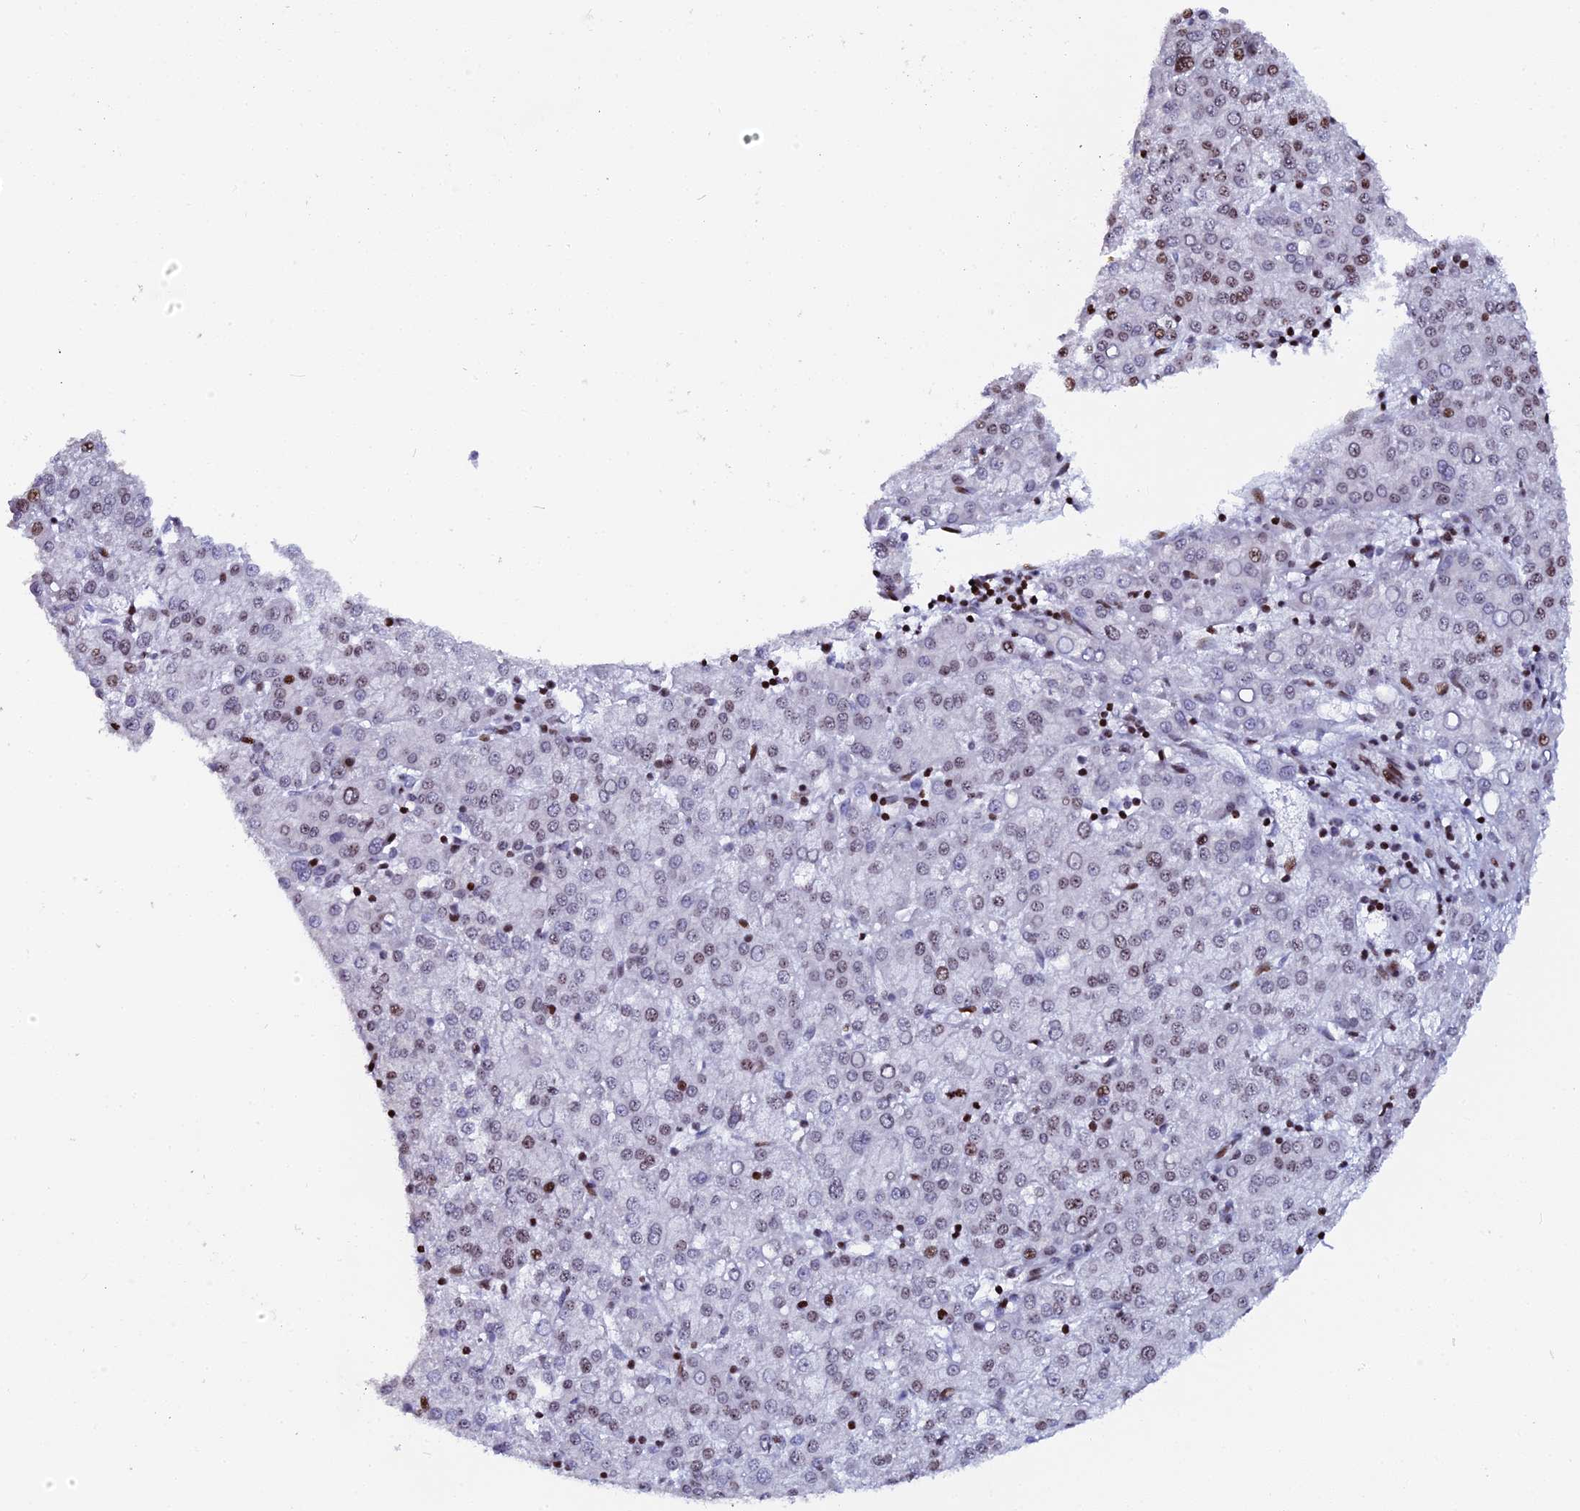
{"staining": {"intensity": "moderate", "quantity": "25%-75%", "location": "nuclear"}, "tissue": "liver cancer", "cell_type": "Tumor cells", "image_type": "cancer", "snomed": [{"axis": "morphology", "description": "Carcinoma, Hepatocellular, NOS"}, {"axis": "topography", "description": "Liver"}], "caption": "A high-resolution micrograph shows immunohistochemistry (IHC) staining of liver hepatocellular carcinoma, which reveals moderate nuclear expression in about 25%-75% of tumor cells. Using DAB (brown) and hematoxylin (blue) stains, captured at high magnification using brightfield microscopy.", "gene": "MYNN", "patient": {"sex": "female", "age": 58}}